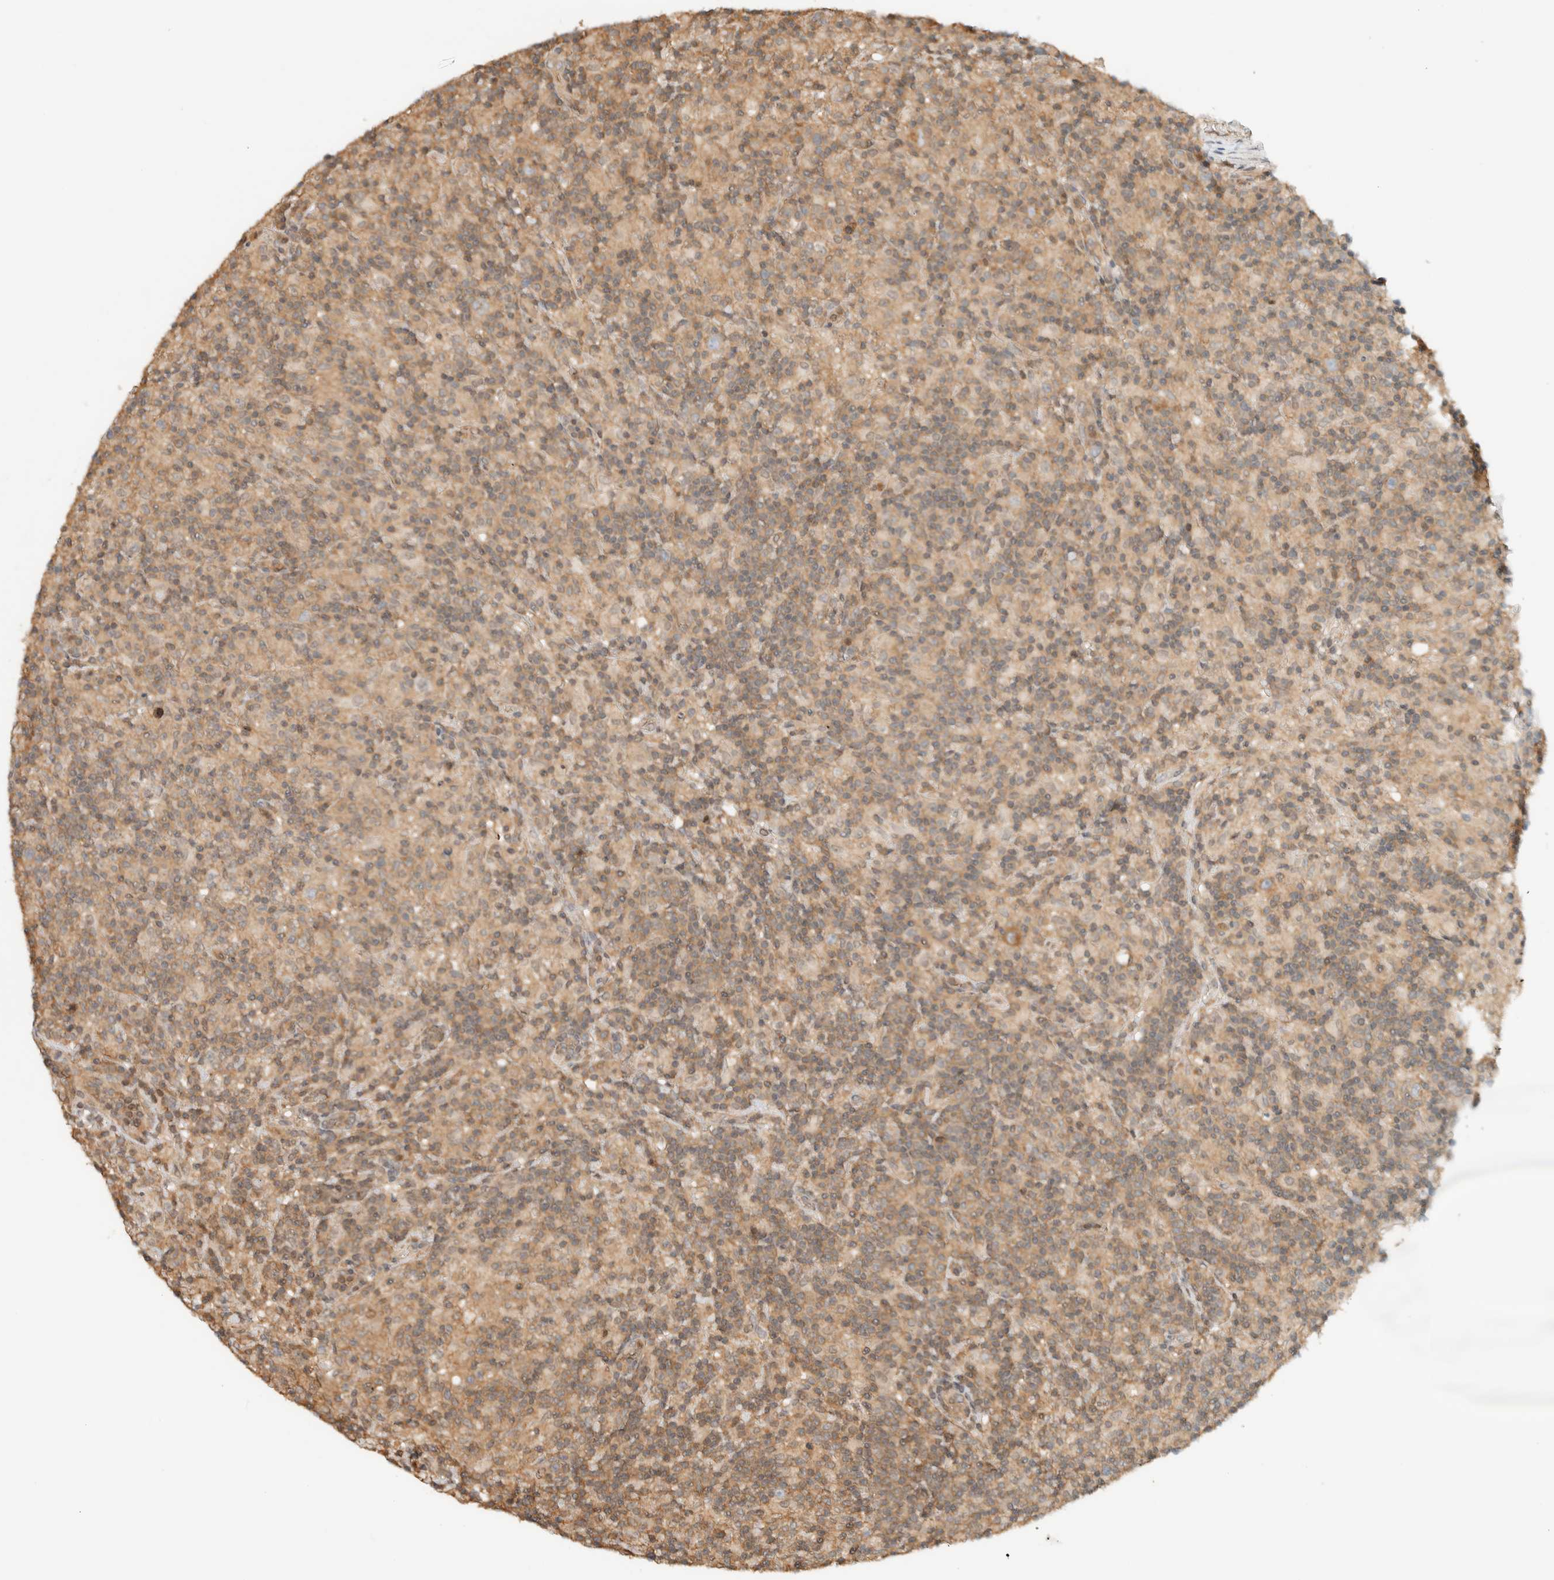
{"staining": {"intensity": "weak", "quantity": ">75%", "location": "cytoplasmic/membranous"}, "tissue": "lymphoma", "cell_type": "Tumor cells", "image_type": "cancer", "snomed": [{"axis": "morphology", "description": "Hodgkin's disease, NOS"}, {"axis": "topography", "description": "Lymph node"}], "caption": "The micrograph displays staining of lymphoma, revealing weak cytoplasmic/membranous protein staining (brown color) within tumor cells.", "gene": "ARFGEF1", "patient": {"sex": "male", "age": 70}}